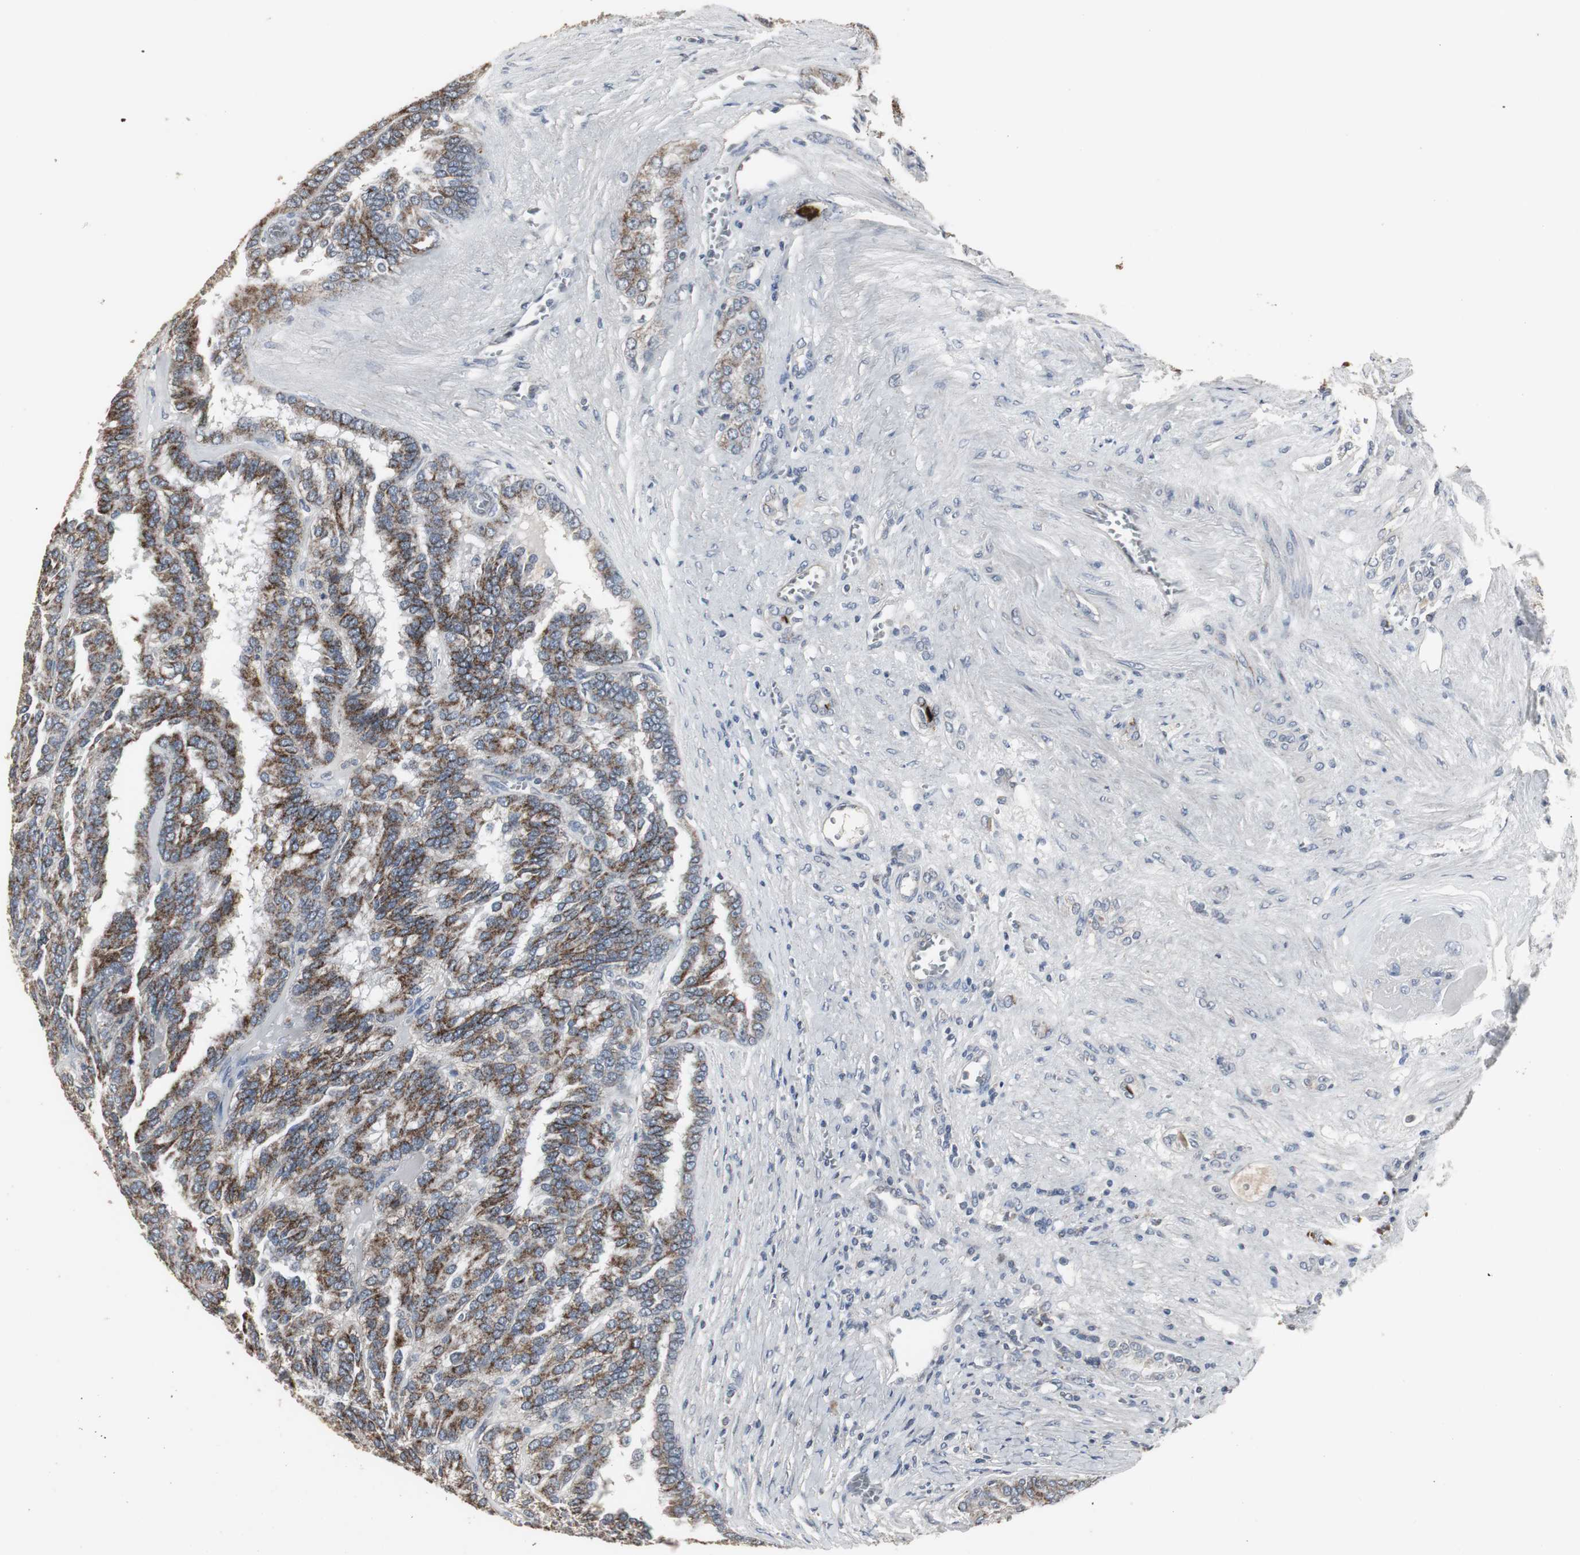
{"staining": {"intensity": "moderate", "quantity": ">75%", "location": "cytoplasmic/membranous"}, "tissue": "renal cancer", "cell_type": "Tumor cells", "image_type": "cancer", "snomed": [{"axis": "morphology", "description": "Adenocarcinoma, NOS"}, {"axis": "topography", "description": "Kidney"}], "caption": "Adenocarcinoma (renal) stained with a protein marker displays moderate staining in tumor cells.", "gene": "ACAA1", "patient": {"sex": "male", "age": 46}}